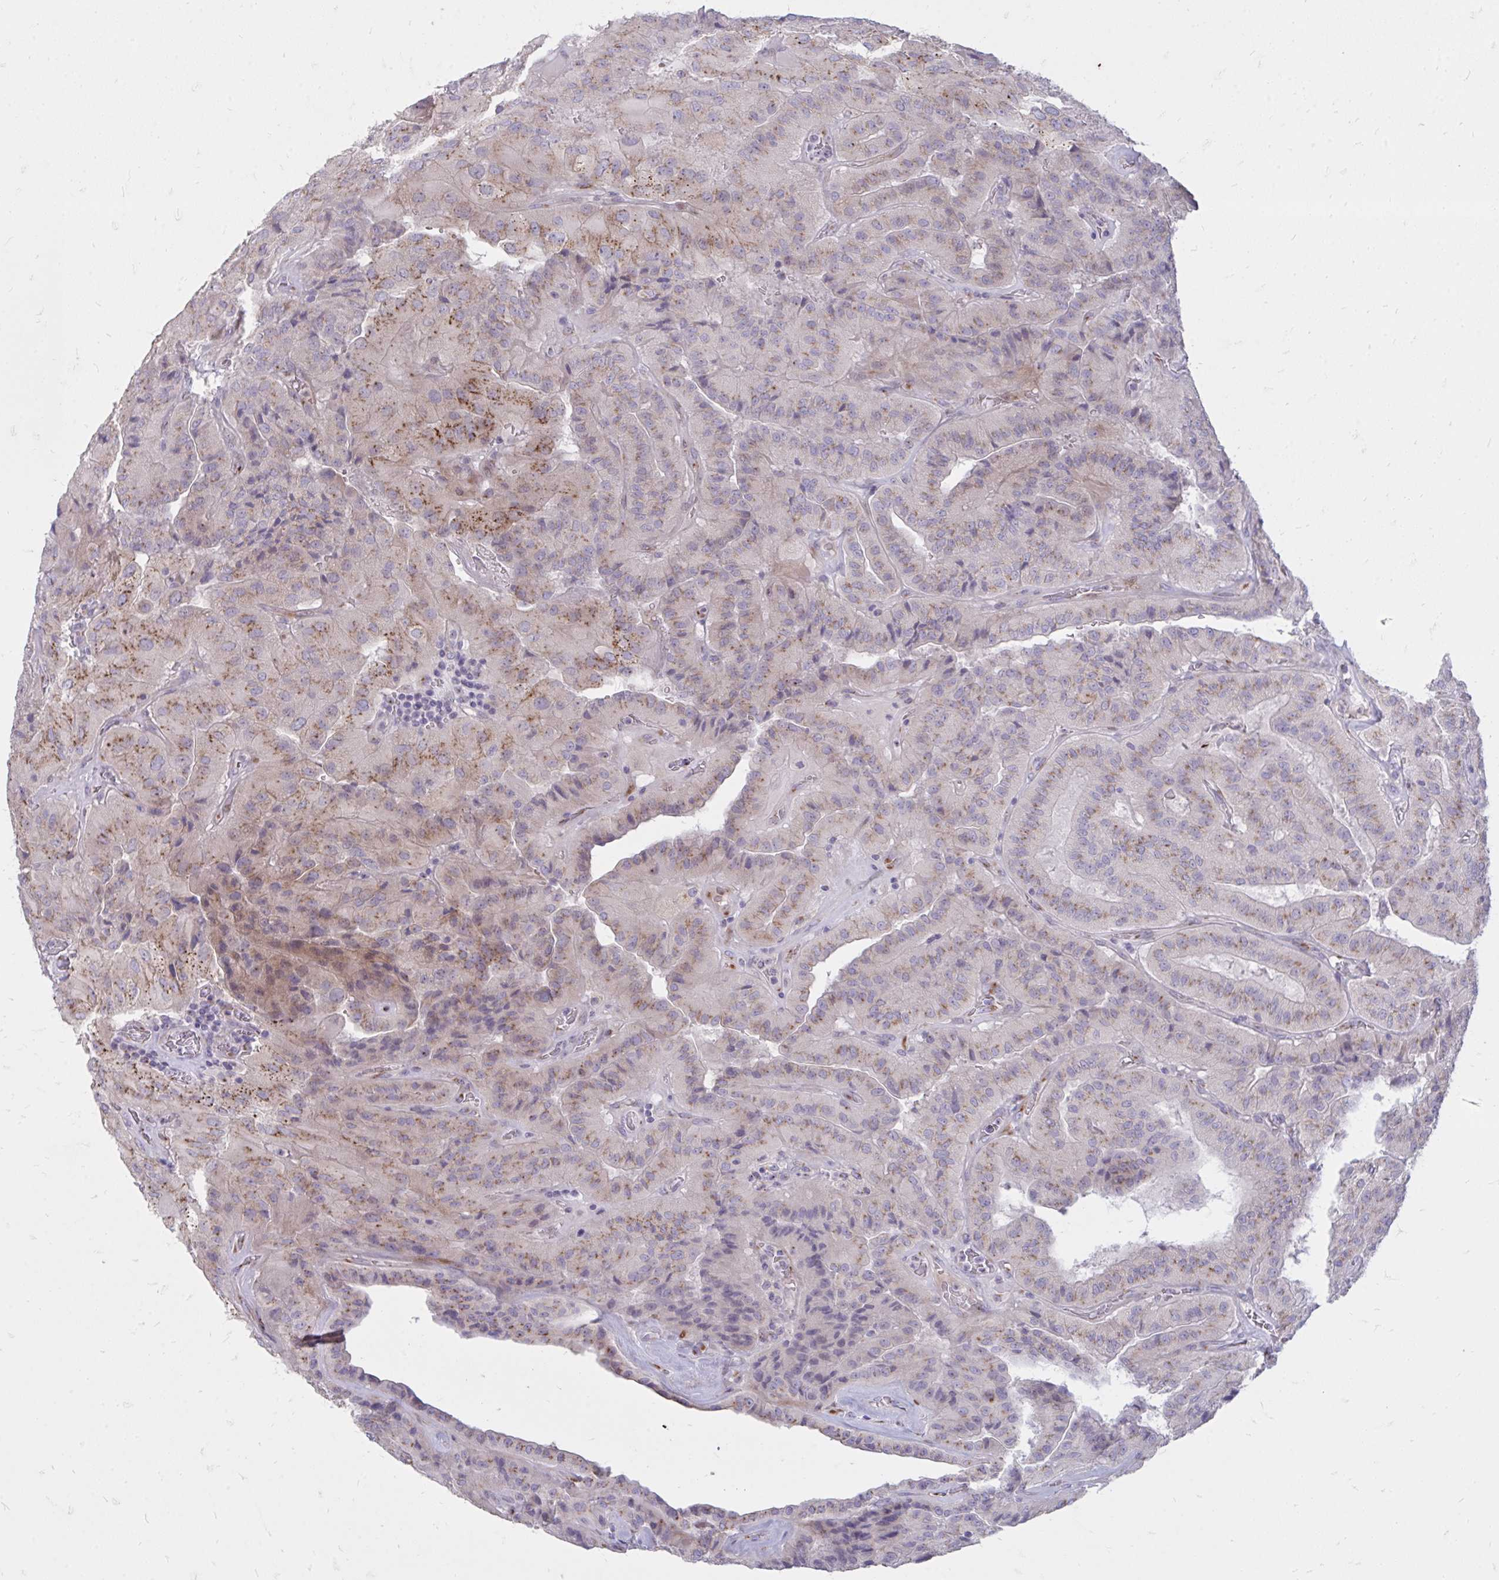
{"staining": {"intensity": "moderate", "quantity": "25%-75%", "location": "cytoplasmic/membranous"}, "tissue": "thyroid cancer", "cell_type": "Tumor cells", "image_type": "cancer", "snomed": [{"axis": "morphology", "description": "Normal tissue, NOS"}, {"axis": "morphology", "description": "Papillary adenocarcinoma, NOS"}, {"axis": "topography", "description": "Thyroid gland"}], "caption": "The immunohistochemical stain highlights moderate cytoplasmic/membranous expression in tumor cells of papillary adenocarcinoma (thyroid) tissue. (IHC, brightfield microscopy, high magnification).", "gene": "RAB6B", "patient": {"sex": "female", "age": 59}}